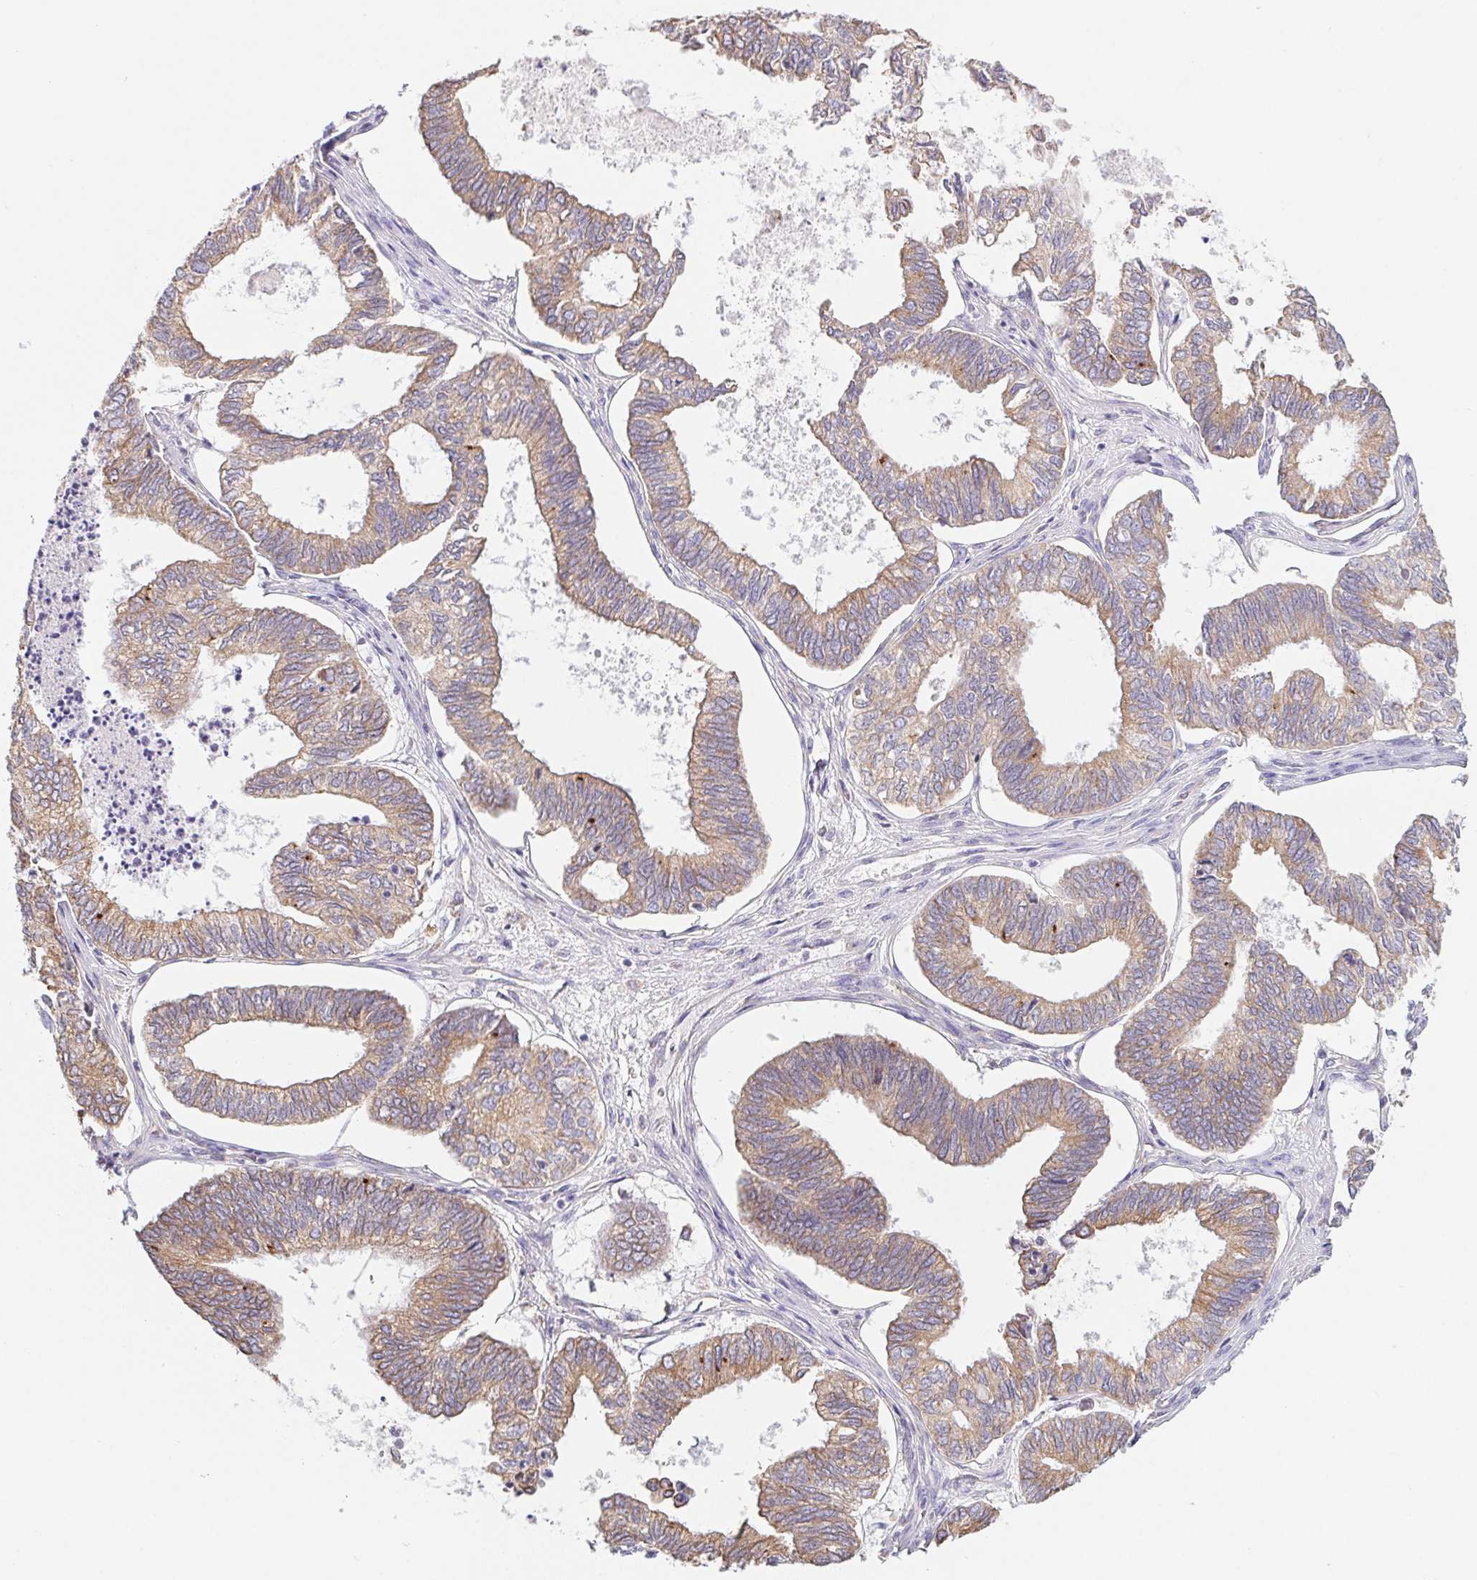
{"staining": {"intensity": "moderate", "quantity": ">75%", "location": "cytoplasmic/membranous"}, "tissue": "ovarian cancer", "cell_type": "Tumor cells", "image_type": "cancer", "snomed": [{"axis": "morphology", "description": "Carcinoma, endometroid"}, {"axis": "topography", "description": "Ovary"}], "caption": "Moderate cytoplasmic/membranous protein positivity is seen in approximately >75% of tumor cells in ovarian cancer. (Brightfield microscopy of DAB IHC at high magnification).", "gene": "ADAM8", "patient": {"sex": "female", "age": 64}}